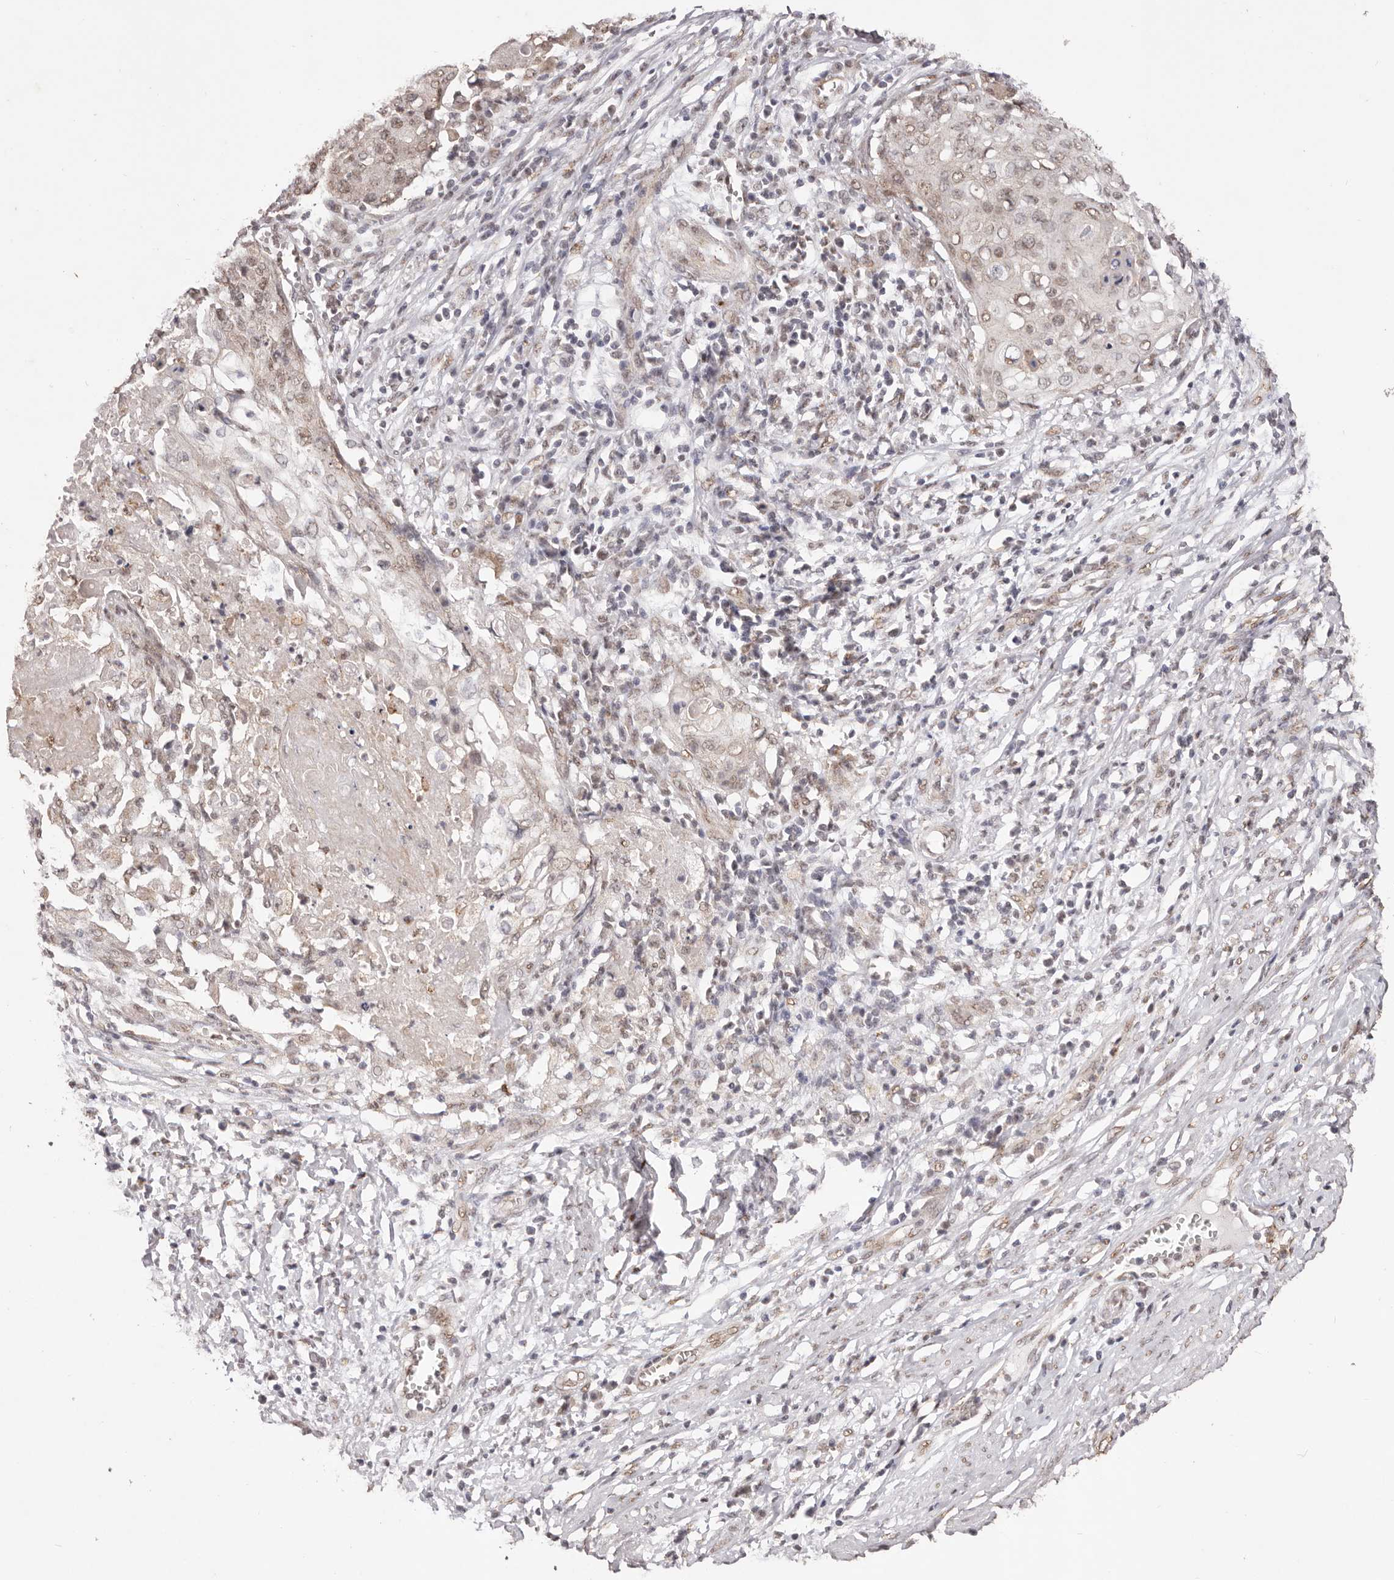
{"staining": {"intensity": "weak", "quantity": ">75%", "location": "cytoplasmic/membranous,nuclear"}, "tissue": "cervical cancer", "cell_type": "Tumor cells", "image_type": "cancer", "snomed": [{"axis": "morphology", "description": "Squamous cell carcinoma, NOS"}, {"axis": "topography", "description": "Cervix"}], "caption": "Weak cytoplasmic/membranous and nuclear staining for a protein is appreciated in approximately >75% of tumor cells of cervical cancer (squamous cell carcinoma) using IHC.", "gene": "RPS6KA5", "patient": {"sex": "female", "age": 39}}